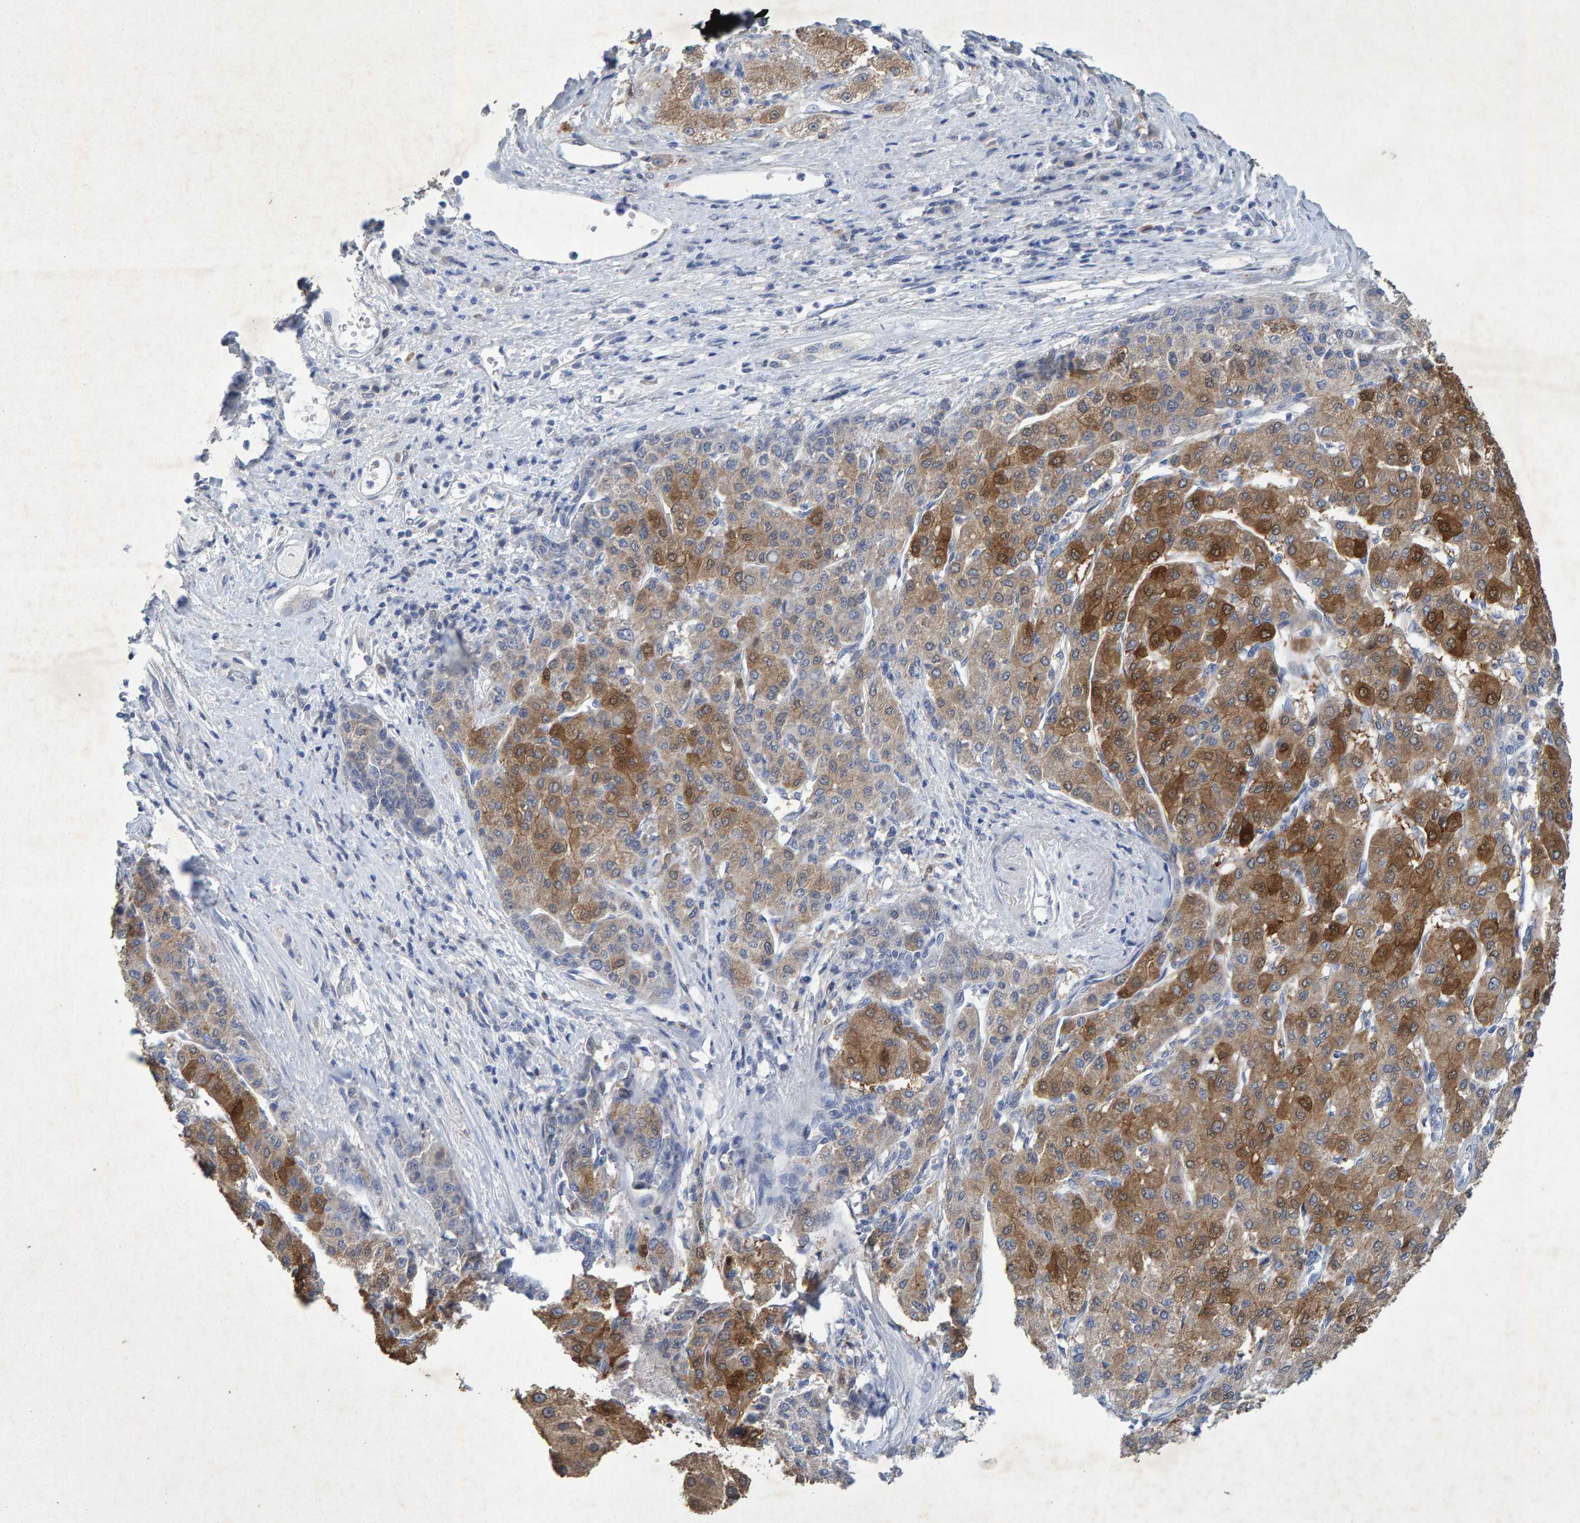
{"staining": {"intensity": "strong", "quantity": ">75%", "location": "cytoplasmic/membranous"}, "tissue": "liver cancer", "cell_type": "Tumor cells", "image_type": "cancer", "snomed": [{"axis": "morphology", "description": "Carcinoma, Hepatocellular, NOS"}, {"axis": "topography", "description": "Liver"}], "caption": "Liver cancer (hepatocellular carcinoma) was stained to show a protein in brown. There is high levels of strong cytoplasmic/membranous staining in about >75% of tumor cells.", "gene": "CTH", "patient": {"sex": "male", "age": 65}}